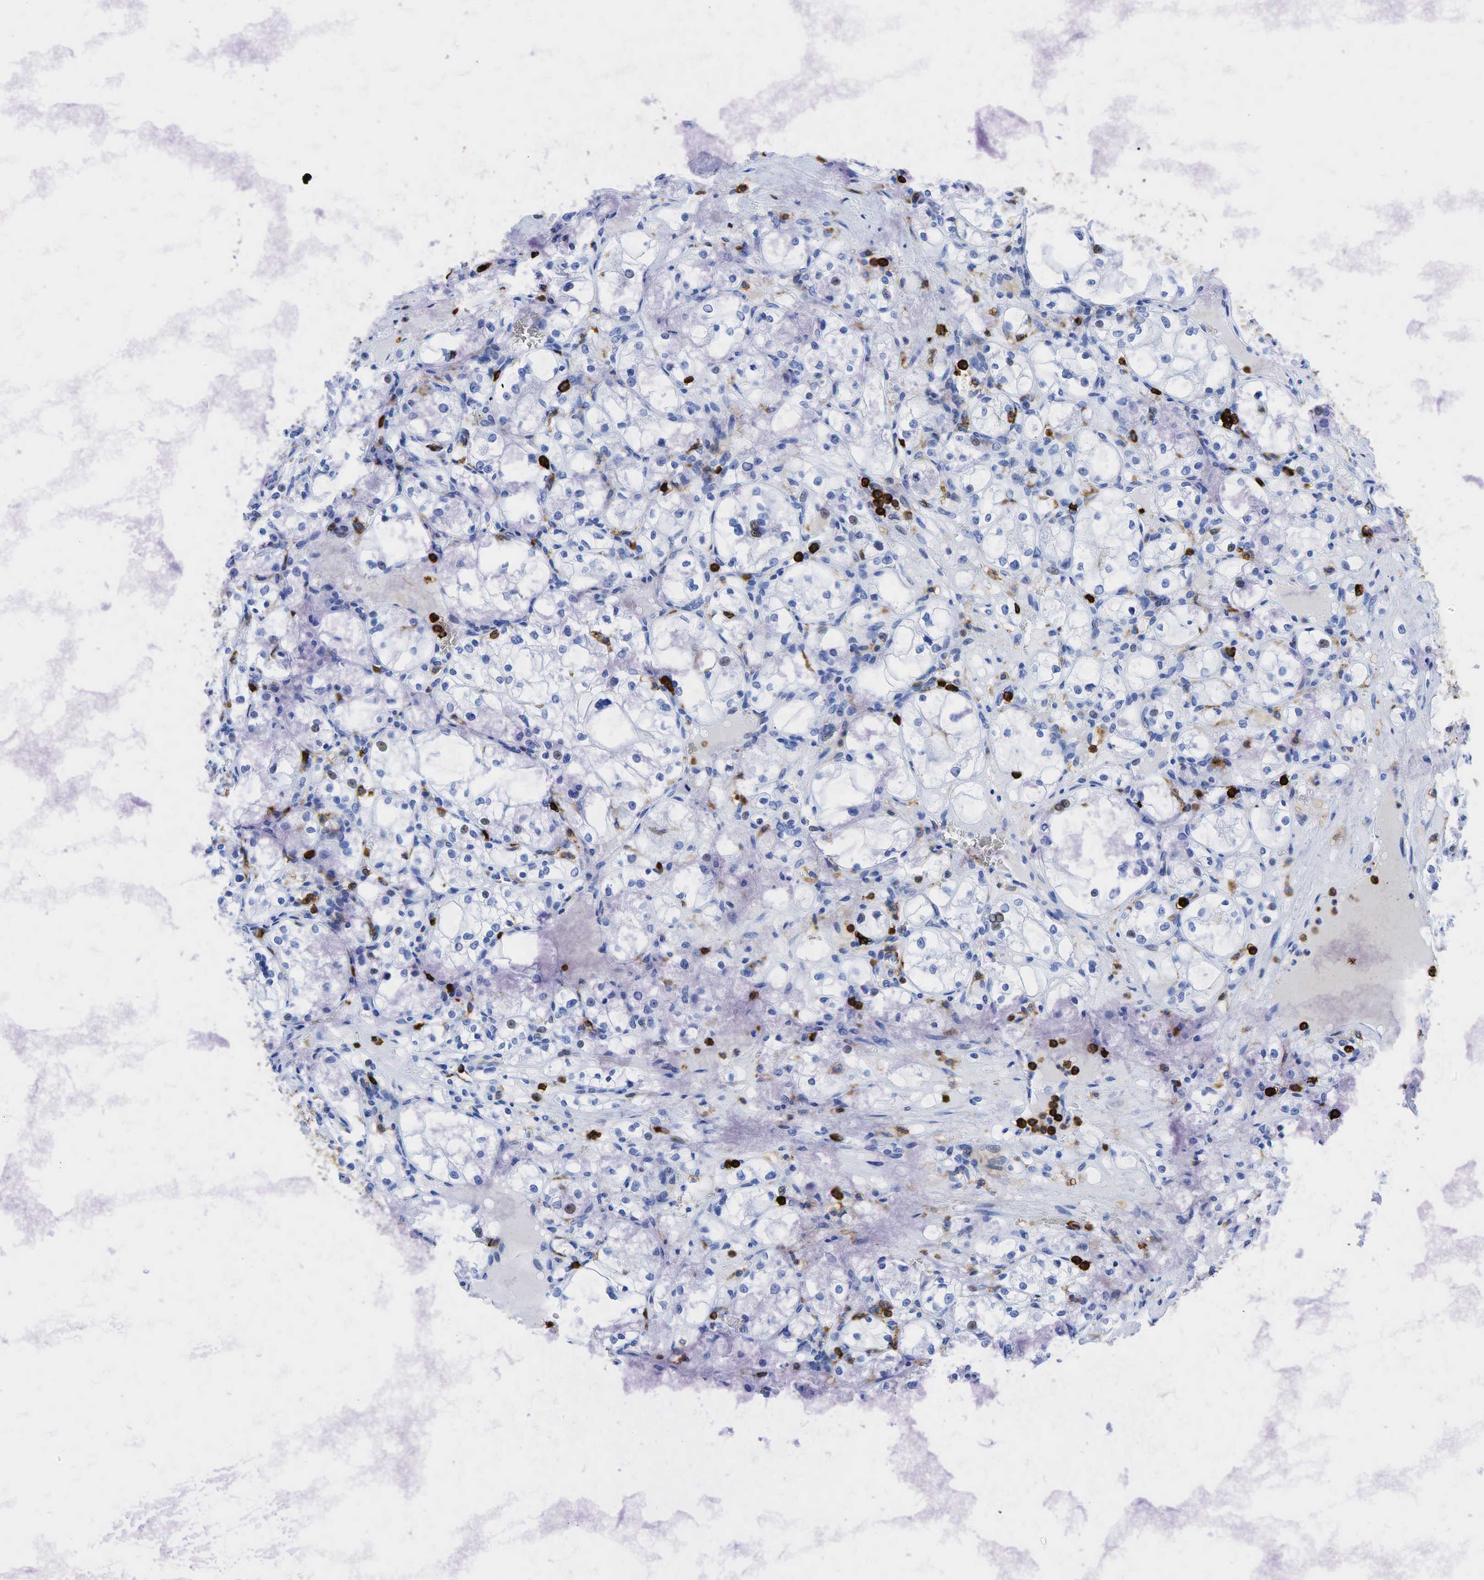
{"staining": {"intensity": "weak", "quantity": "<25%", "location": "nuclear"}, "tissue": "renal cancer", "cell_type": "Tumor cells", "image_type": "cancer", "snomed": [{"axis": "morphology", "description": "Adenocarcinoma, NOS"}, {"axis": "topography", "description": "Kidney"}], "caption": "Renal cancer was stained to show a protein in brown. There is no significant expression in tumor cells. (Brightfield microscopy of DAB immunohistochemistry at high magnification).", "gene": "PTPRC", "patient": {"sex": "male", "age": 61}}